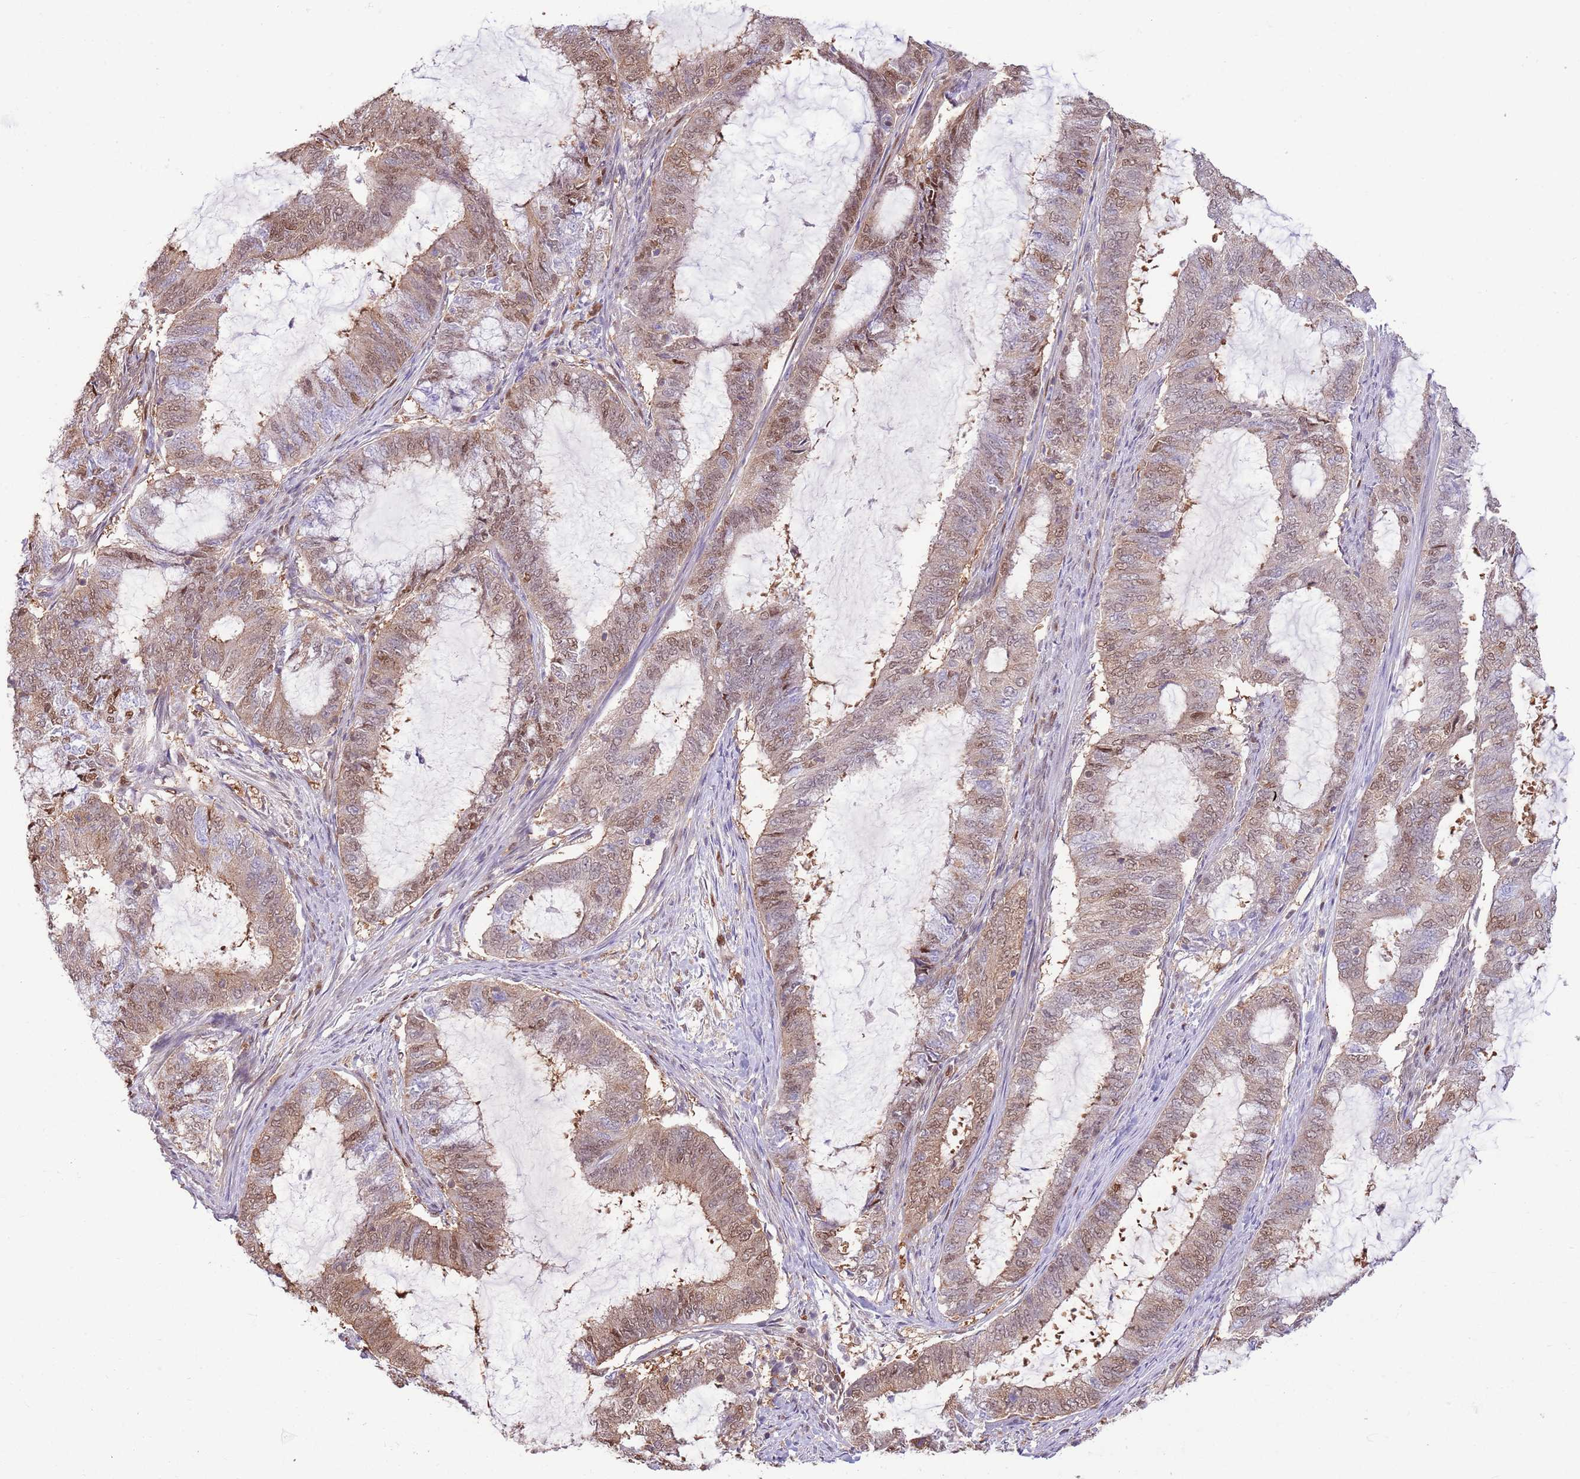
{"staining": {"intensity": "moderate", "quantity": ">75%", "location": "nuclear"}, "tissue": "endometrial cancer", "cell_type": "Tumor cells", "image_type": "cancer", "snomed": [{"axis": "morphology", "description": "Adenocarcinoma, NOS"}, {"axis": "topography", "description": "Endometrium"}], "caption": "Adenocarcinoma (endometrial) was stained to show a protein in brown. There is medium levels of moderate nuclear positivity in about >75% of tumor cells.", "gene": "NSFL1C", "patient": {"sex": "female", "age": 51}}